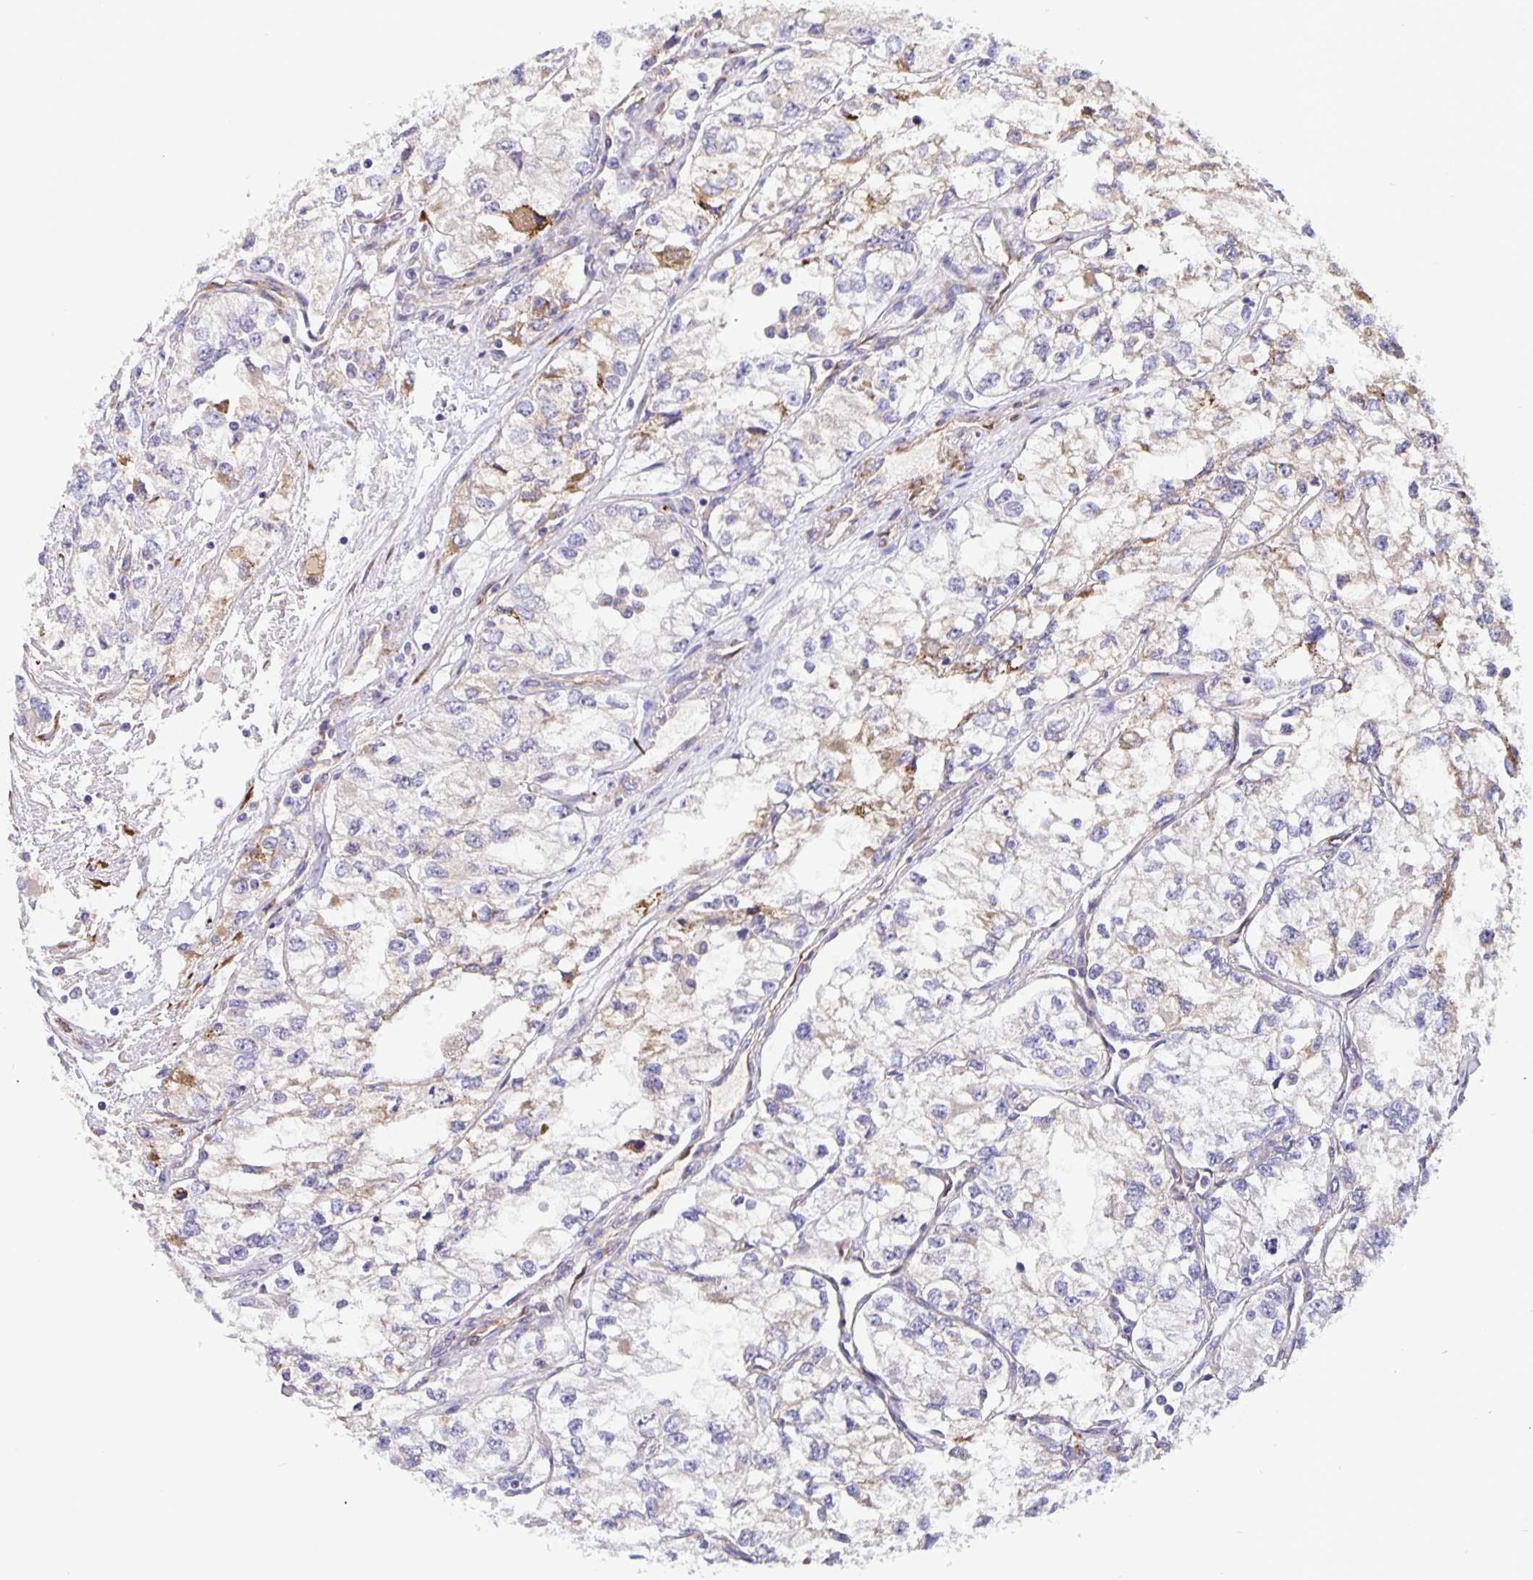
{"staining": {"intensity": "negative", "quantity": "none", "location": "none"}, "tissue": "renal cancer", "cell_type": "Tumor cells", "image_type": "cancer", "snomed": [{"axis": "morphology", "description": "Adenocarcinoma, NOS"}, {"axis": "topography", "description": "Kidney"}], "caption": "An image of renal cancer stained for a protein shows no brown staining in tumor cells.", "gene": "EML6", "patient": {"sex": "female", "age": 59}}